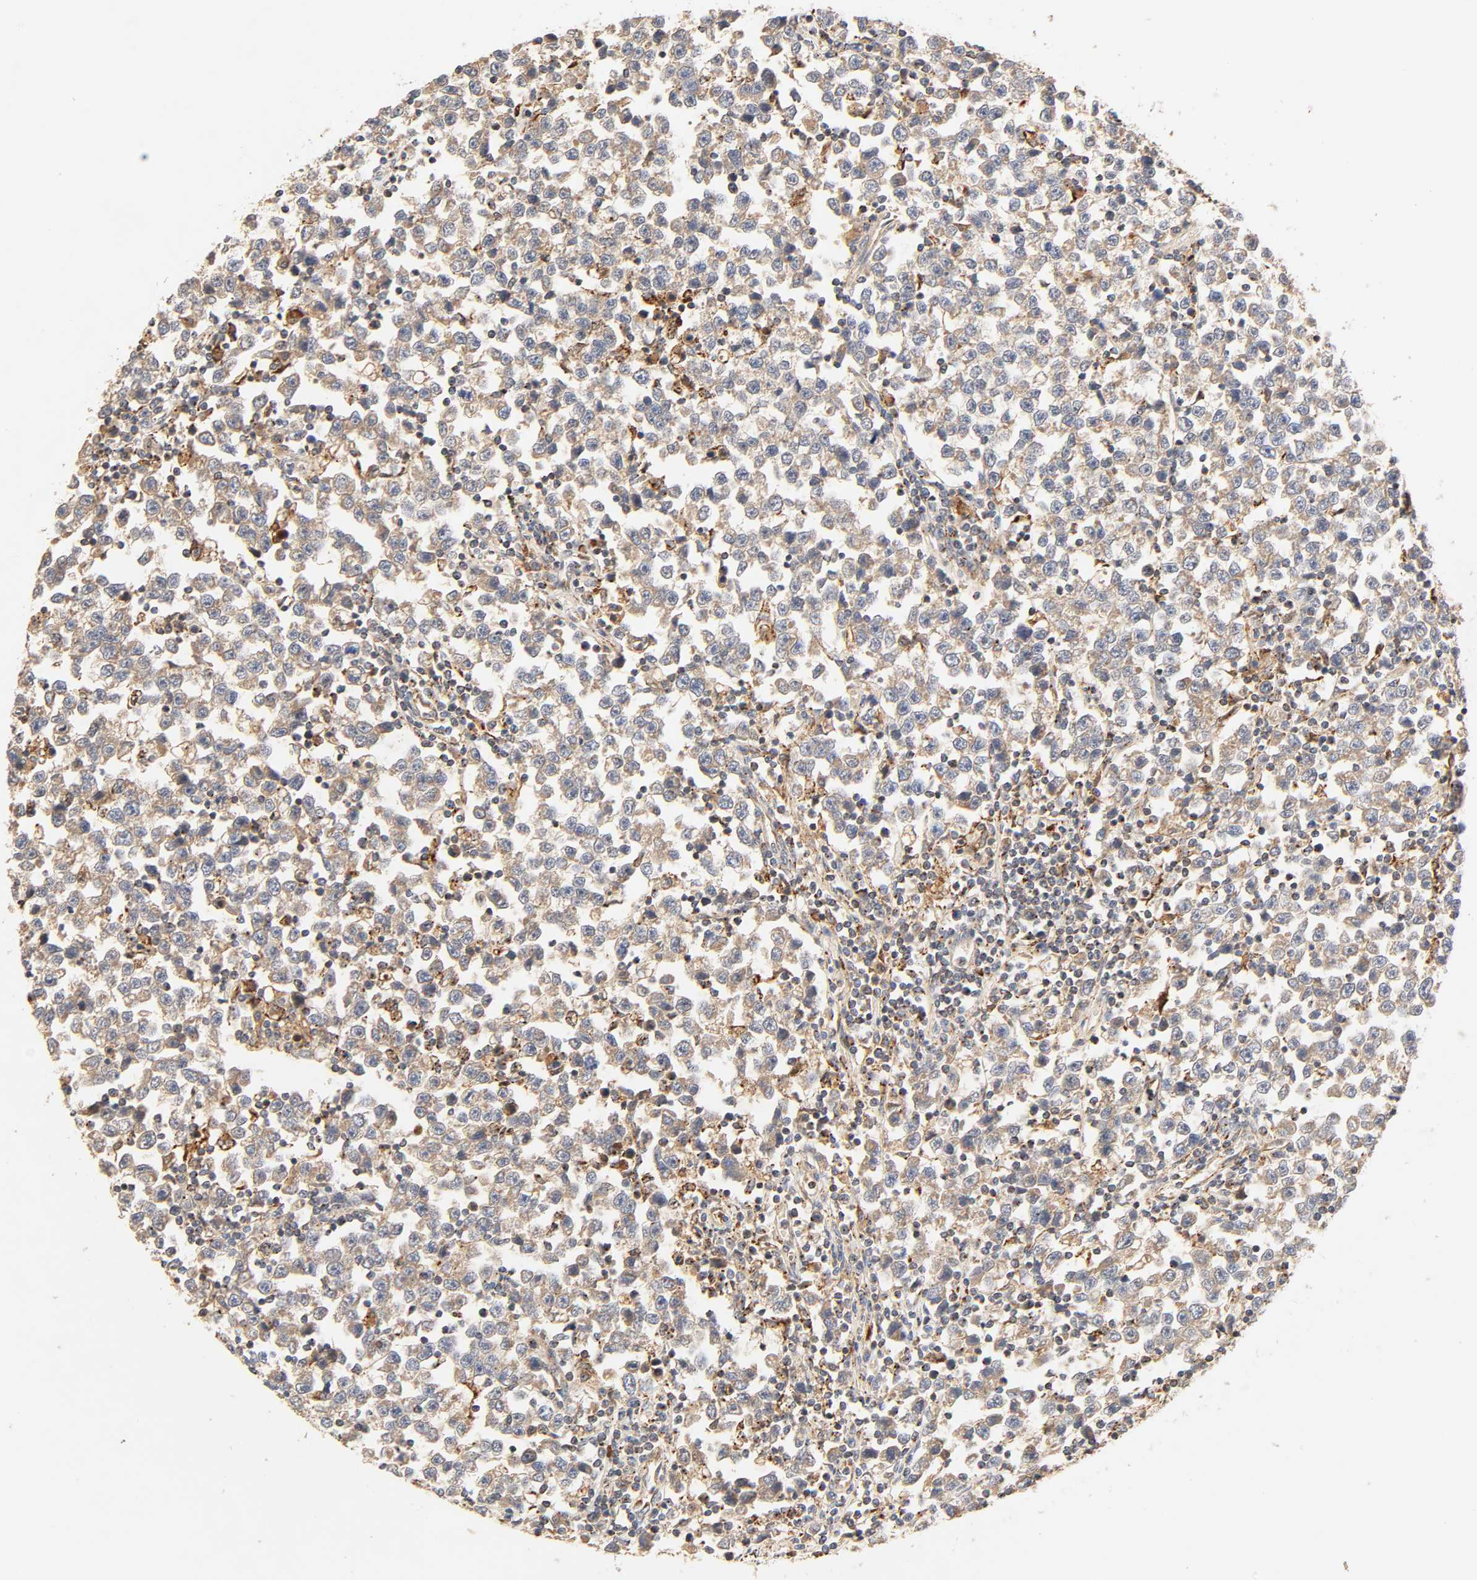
{"staining": {"intensity": "moderate", "quantity": ">75%", "location": "cytoplasmic/membranous"}, "tissue": "testis cancer", "cell_type": "Tumor cells", "image_type": "cancer", "snomed": [{"axis": "morphology", "description": "Seminoma, NOS"}, {"axis": "topography", "description": "Testis"}], "caption": "Seminoma (testis) was stained to show a protein in brown. There is medium levels of moderate cytoplasmic/membranous expression in approximately >75% of tumor cells.", "gene": "MAPK6", "patient": {"sex": "male", "age": 43}}